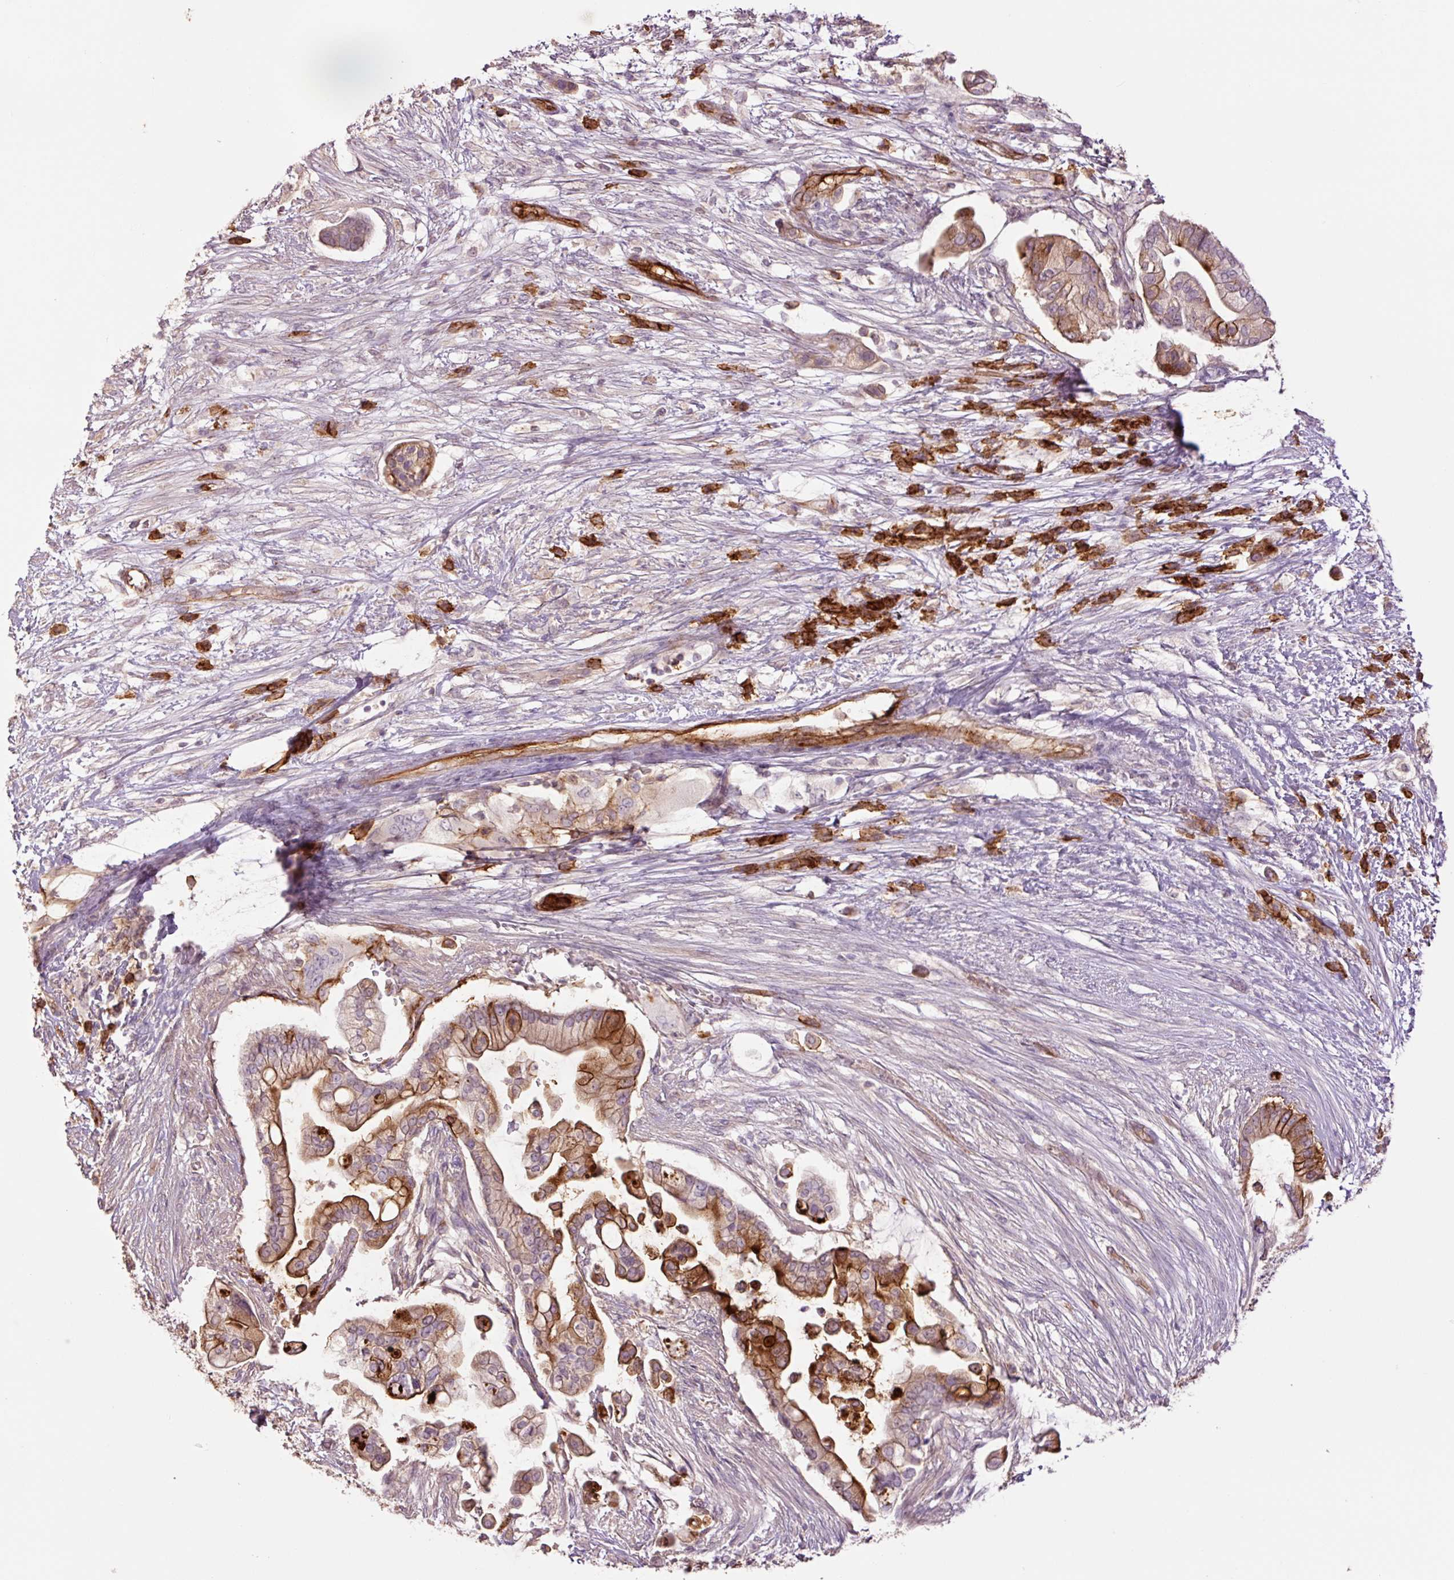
{"staining": {"intensity": "strong", "quantity": "25%-75%", "location": "cytoplasmic/membranous"}, "tissue": "pancreatic cancer", "cell_type": "Tumor cells", "image_type": "cancer", "snomed": [{"axis": "morphology", "description": "Adenocarcinoma, NOS"}, {"axis": "topography", "description": "Pancreas"}], "caption": "A brown stain highlights strong cytoplasmic/membranous positivity of a protein in human pancreatic cancer (adenocarcinoma) tumor cells.", "gene": "SLC1A4", "patient": {"sex": "female", "age": 69}}